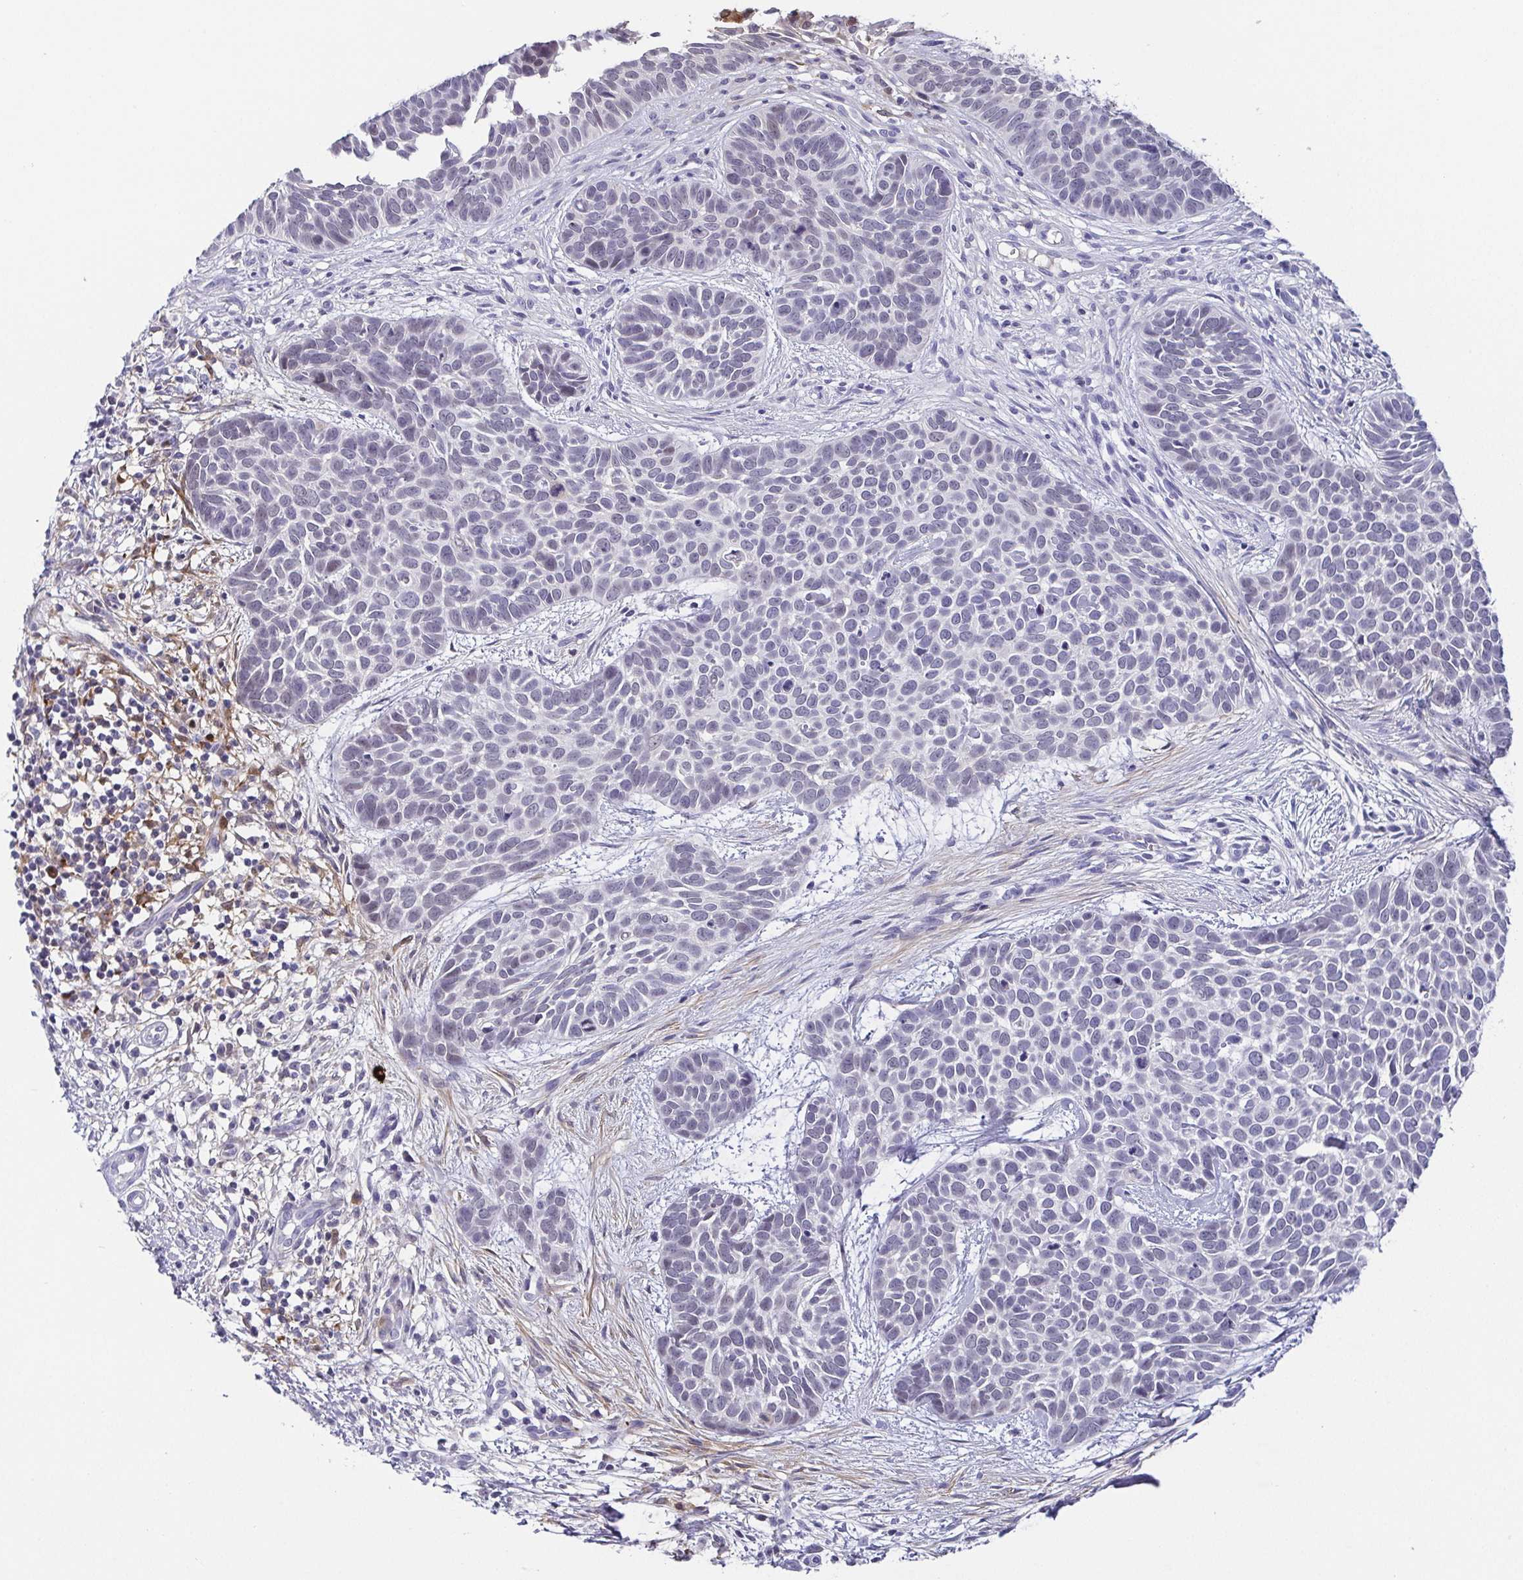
{"staining": {"intensity": "weak", "quantity": "<25%", "location": "cytoplasmic/membranous,nuclear"}, "tissue": "skin cancer", "cell_type": "Tumor cells", "image_type": "cancer", "snomed": [{"axis": "morphology", "description": "Basal cell carcinoma"}, {"axis": "topography", "description": "Skin"}], "caption": "IHC histopathology image of human skin basal cell carcinoma stained for a protein (brown), which exhibits no positivity in tumor cells.", "gene": "RNASE7", "patient": {"sex": "male", "age": 69}}